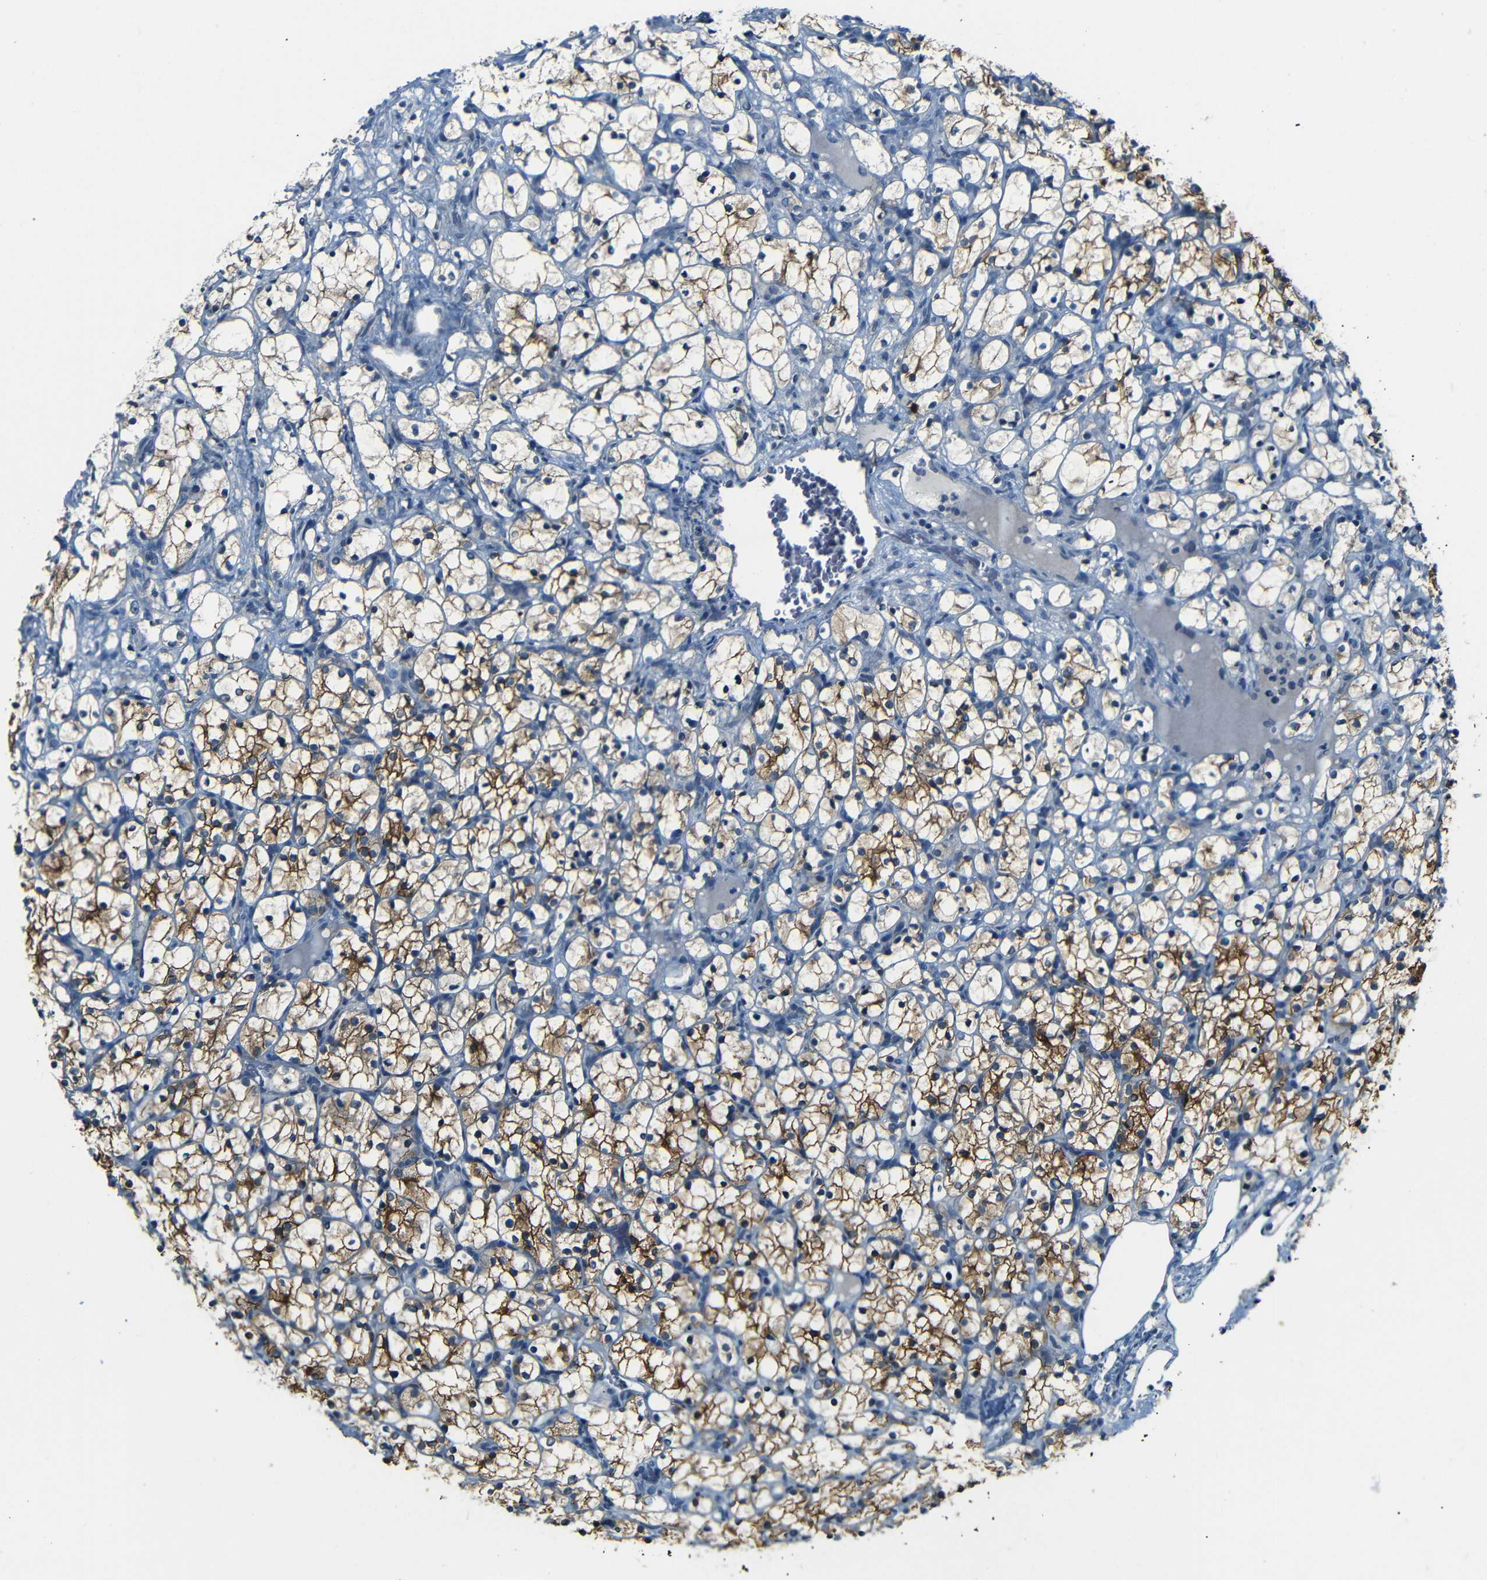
{"staining": {"intensity": "strong", "quantity": "25%-75%", "location": "cytoplasmic/membranous"}, "tissue": "renal cancer", "cell_type": "Tumor cells", "image_type": "cancer", "snomed": [{"axis": "morphology", "description": "Adenocarcinoma, NOS"}, {"axis": "topography", "description": "Kidney"}], "caption": "Immunohistochemistry staining of renal cancer, which displays high levels of strong cytoplasmic/membranous expression in approximately 25%-75% of tumor cells indicating strong cytoplasmic/membranous protein staining. The staining was performed using DAB (3,3'-diaminobenzidine) (brown) for protein detection and nuclei were counterstained in hematoxylin (blue).", "gene": "ANK3", "patient": {"sex": "female", "age": 69}}